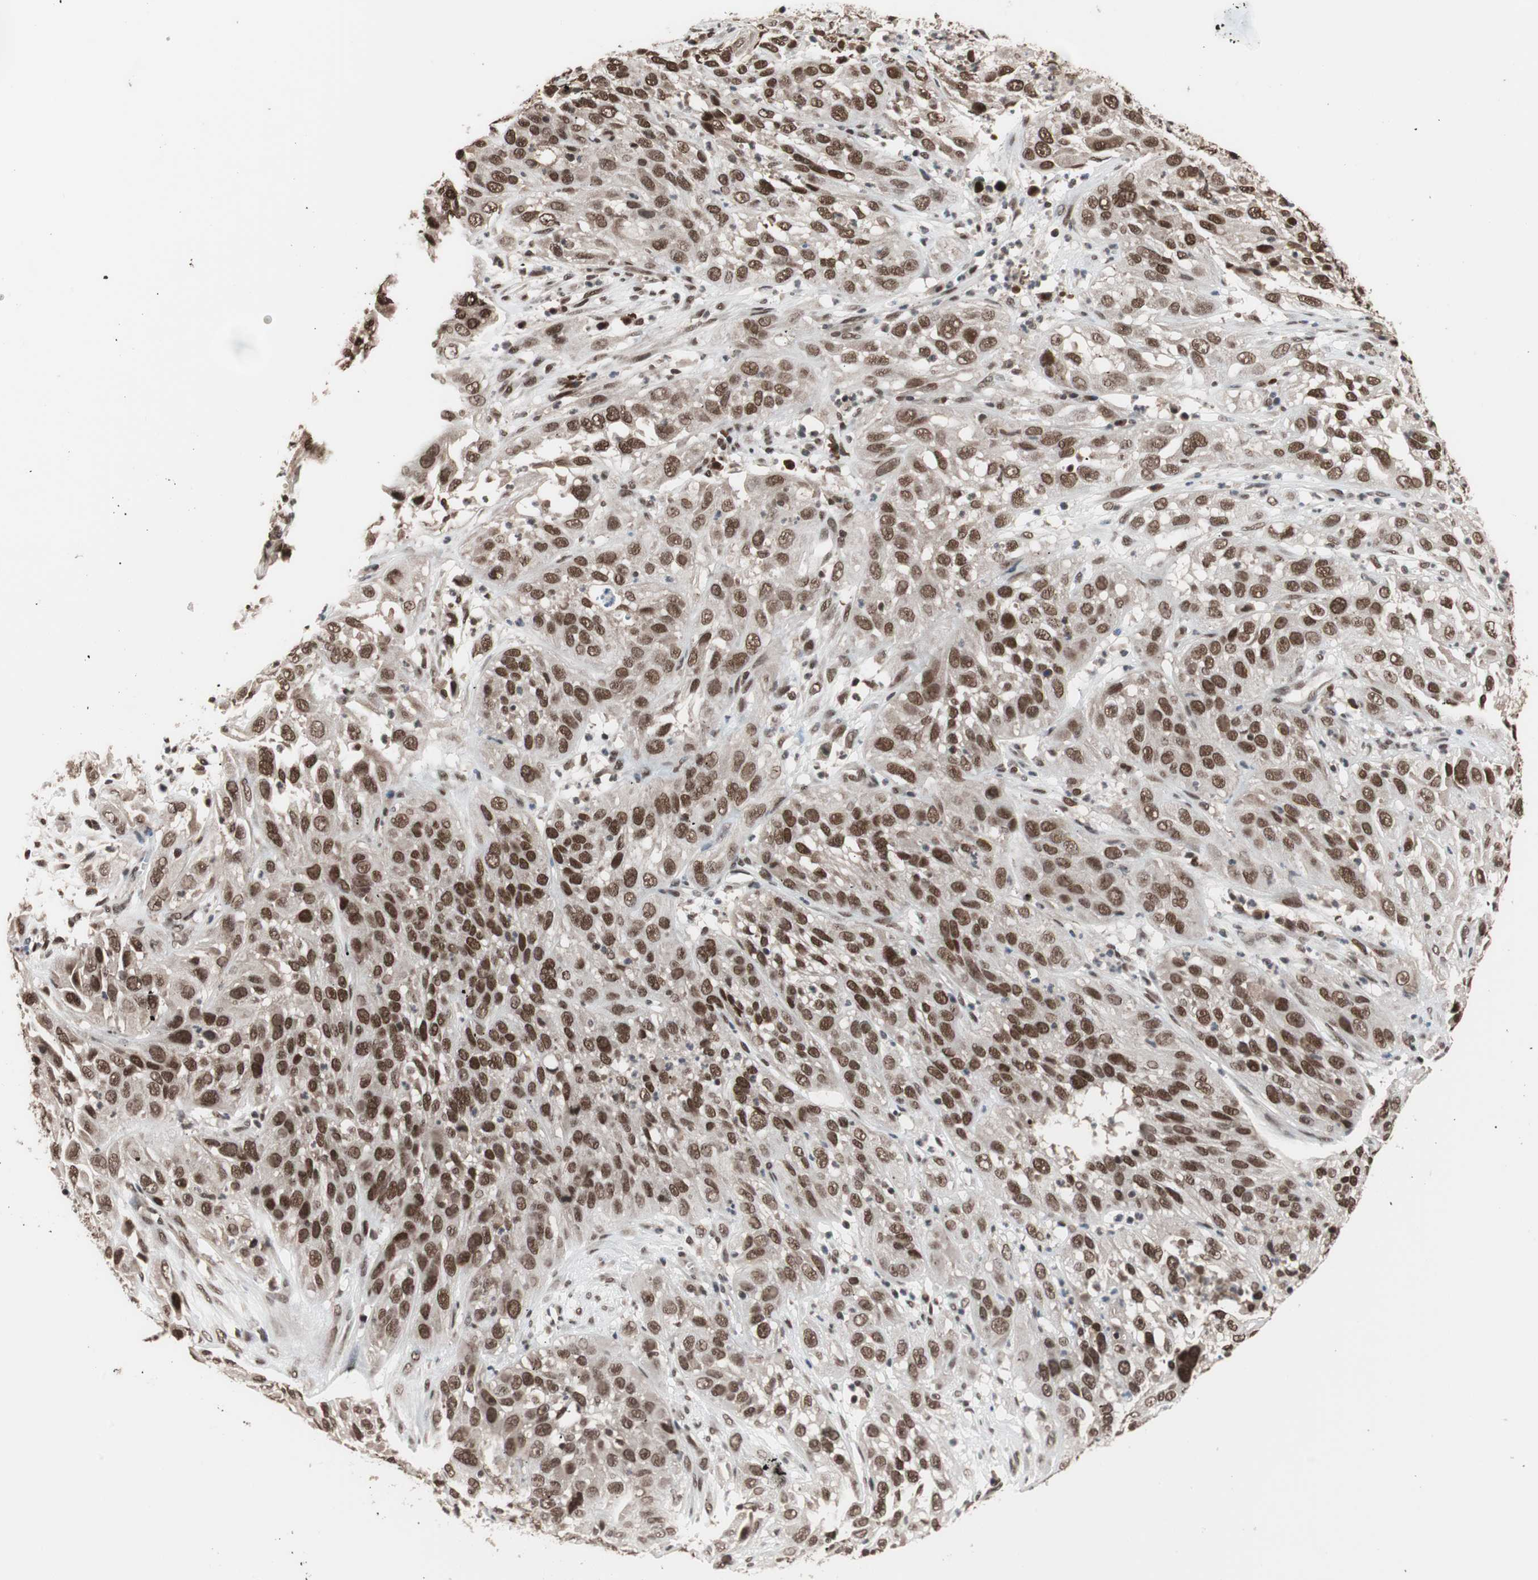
{"staining": {"intensity": "moderate", "quantity": ">75%", "location": "nuclear"}, "tissue": "cervical cancer", "cell_type": "Tumor cells", "image_type": "cancer", "snomed": [{"axis": "morphology", "description": "Squamous cell carcinoma, NOS"}, {"axis": "topography", "description": "Cervix"}], "caption": "IHC (DAB) staining of cervical cancer (squamous cell carcinoma) shows moderate nuclear protein expression in approximately >75% of tumor cells.", "gene": "CHAMP1", "patient": {"sex": "female", "age": 32}}